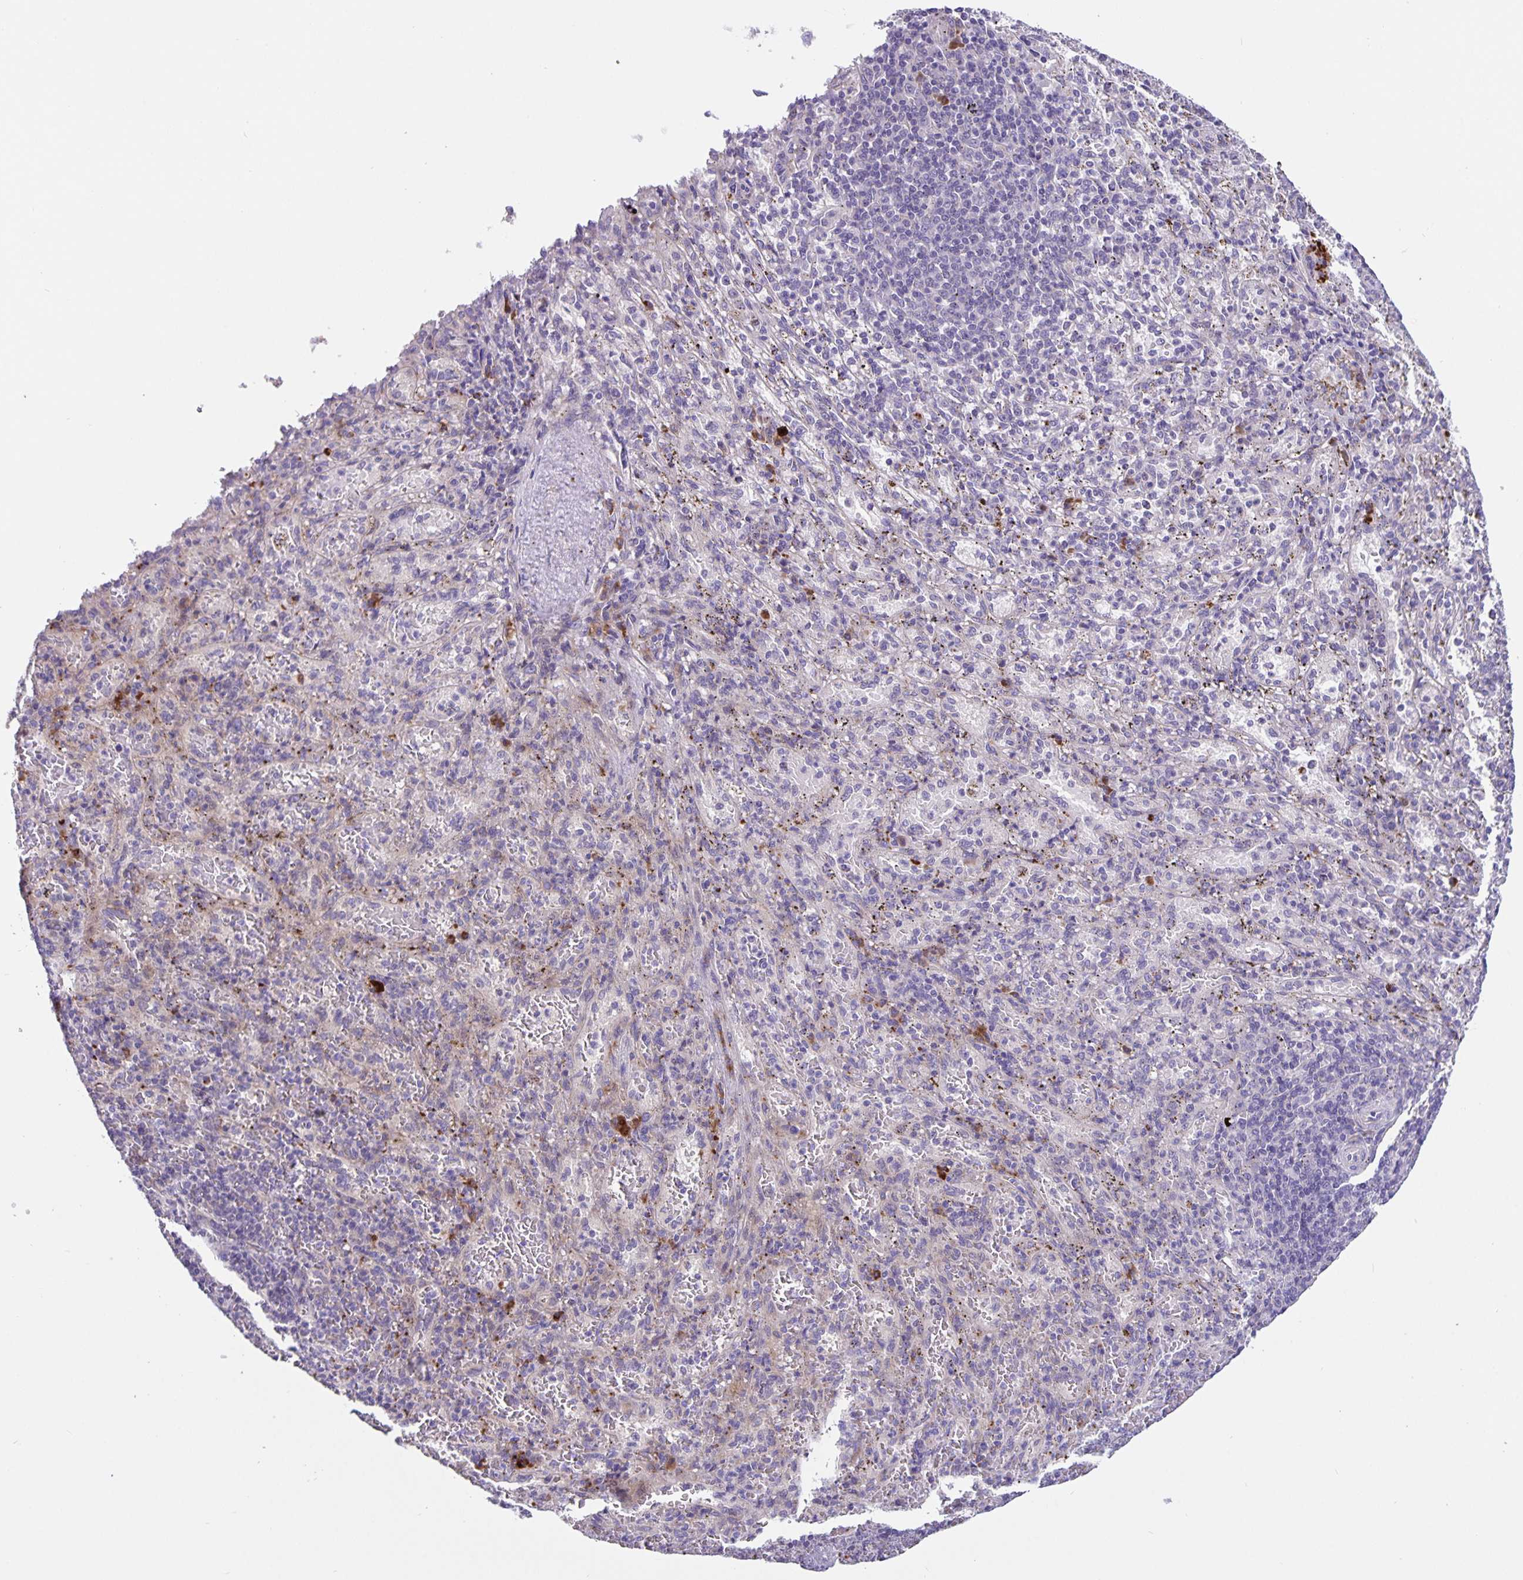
{"staining": {"intensity": "moderate", "quantity": "<25%", "location": "cytoplasmic/membranous"}, "tissue": "spleen", "cell_type": "Cells in red pulp", "image_type": "normal", "snomed": [{"axis": "morphology", "description": "Normal tissue, NOS"}, {"axis": "topography", "description": "Spleen"}], "caption": "A brown stain labels moderate cytoplasmic/membranous staining of a protein in cells in red pulp of normal human spleen.", "gene": "EML6", "patient": {"sex": "male", "age": 57}}